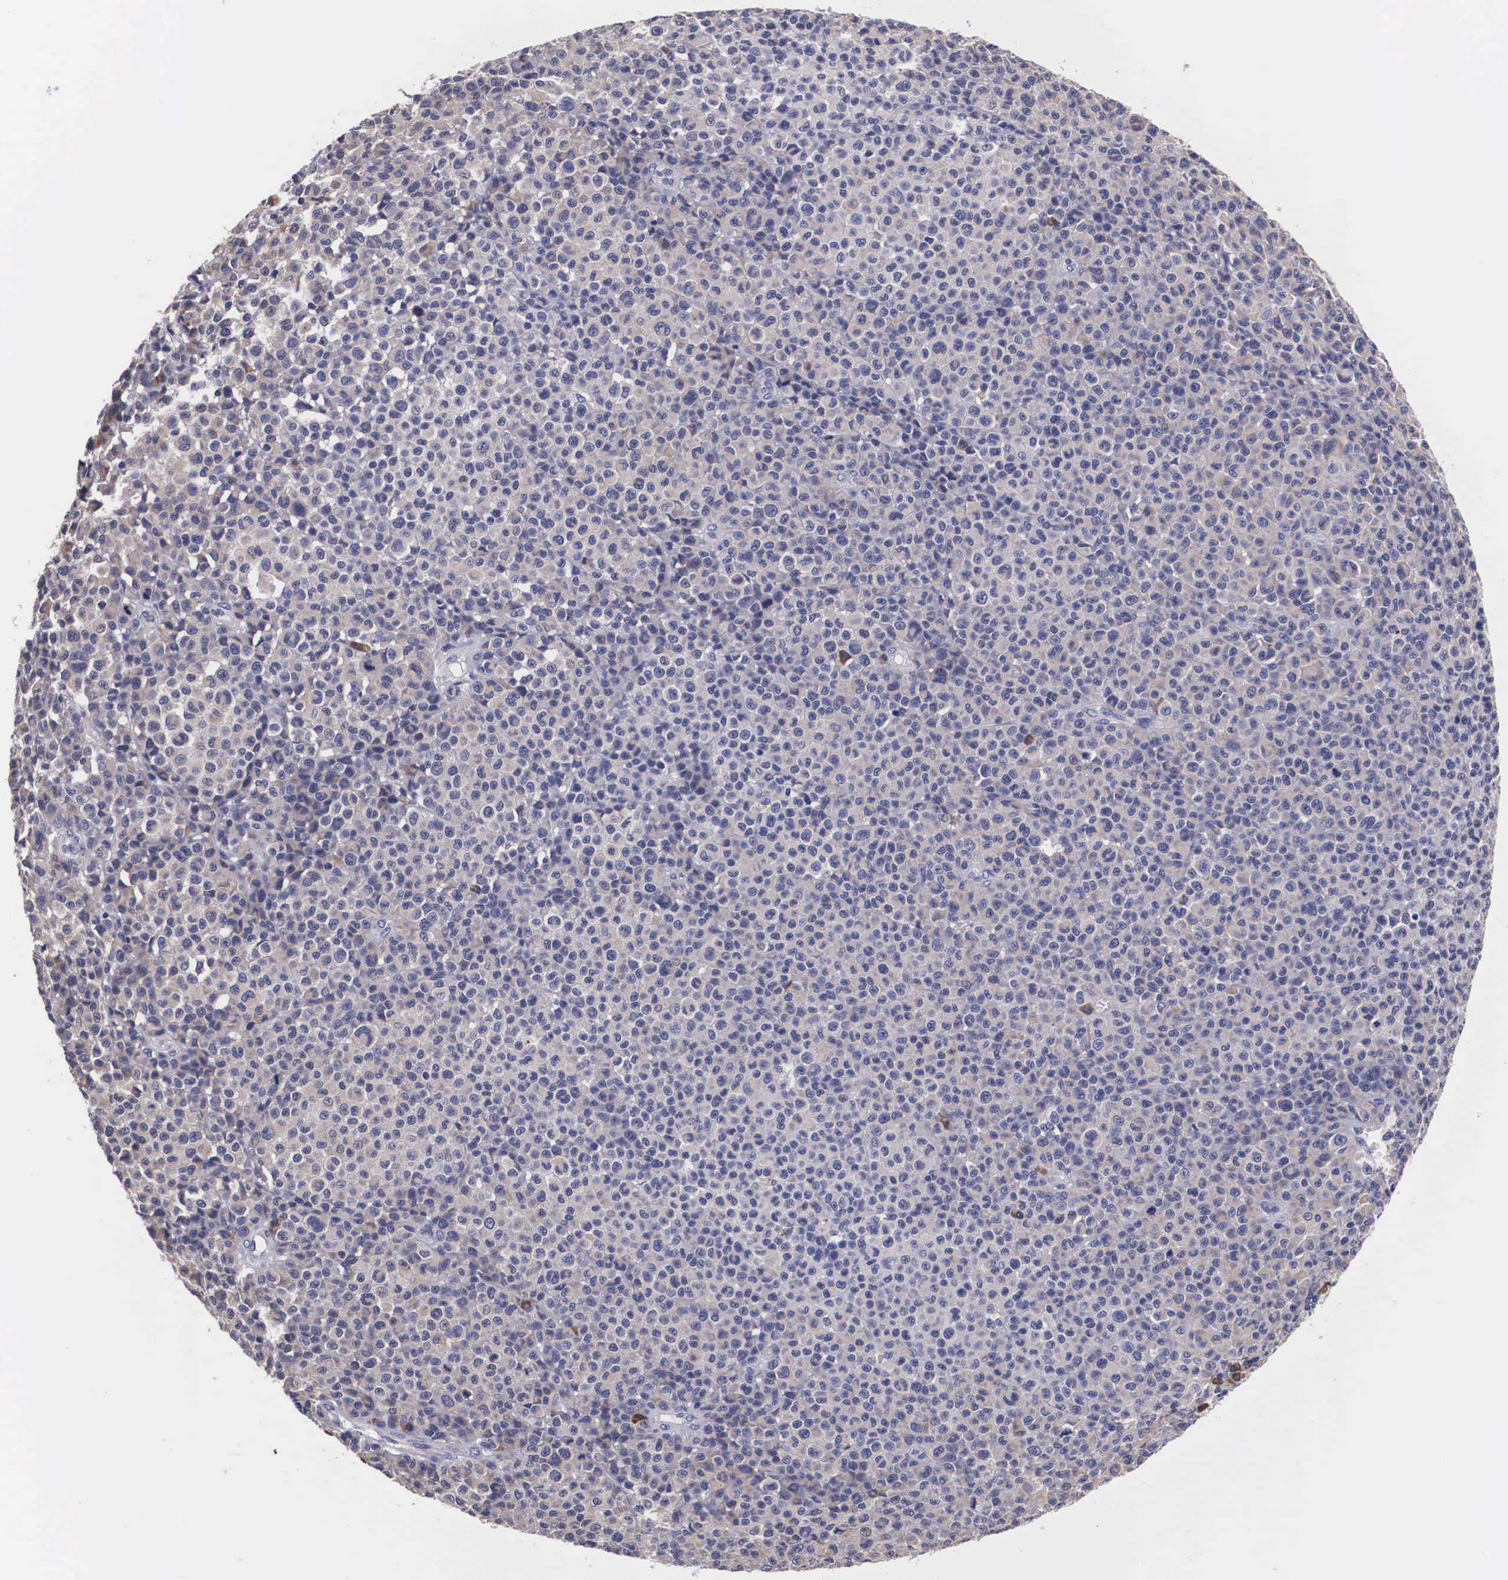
{"staining": {"intensity": "negative", "quantity": "none", "location": "none"}, "tissue": "melanoma", "cell_type": "Tumor cells", "image_type": "cancer", "snomed": [{"axis": "morphology", "description": "Malignant melanoma, Metastatic site"}, {"axis": "topography", "description": "Skin"}], "caption": "There is no significant expression in tumor cells of melanoma.", "gene": "CRELD2", "patient": {"sex": "male", "age": 32}}